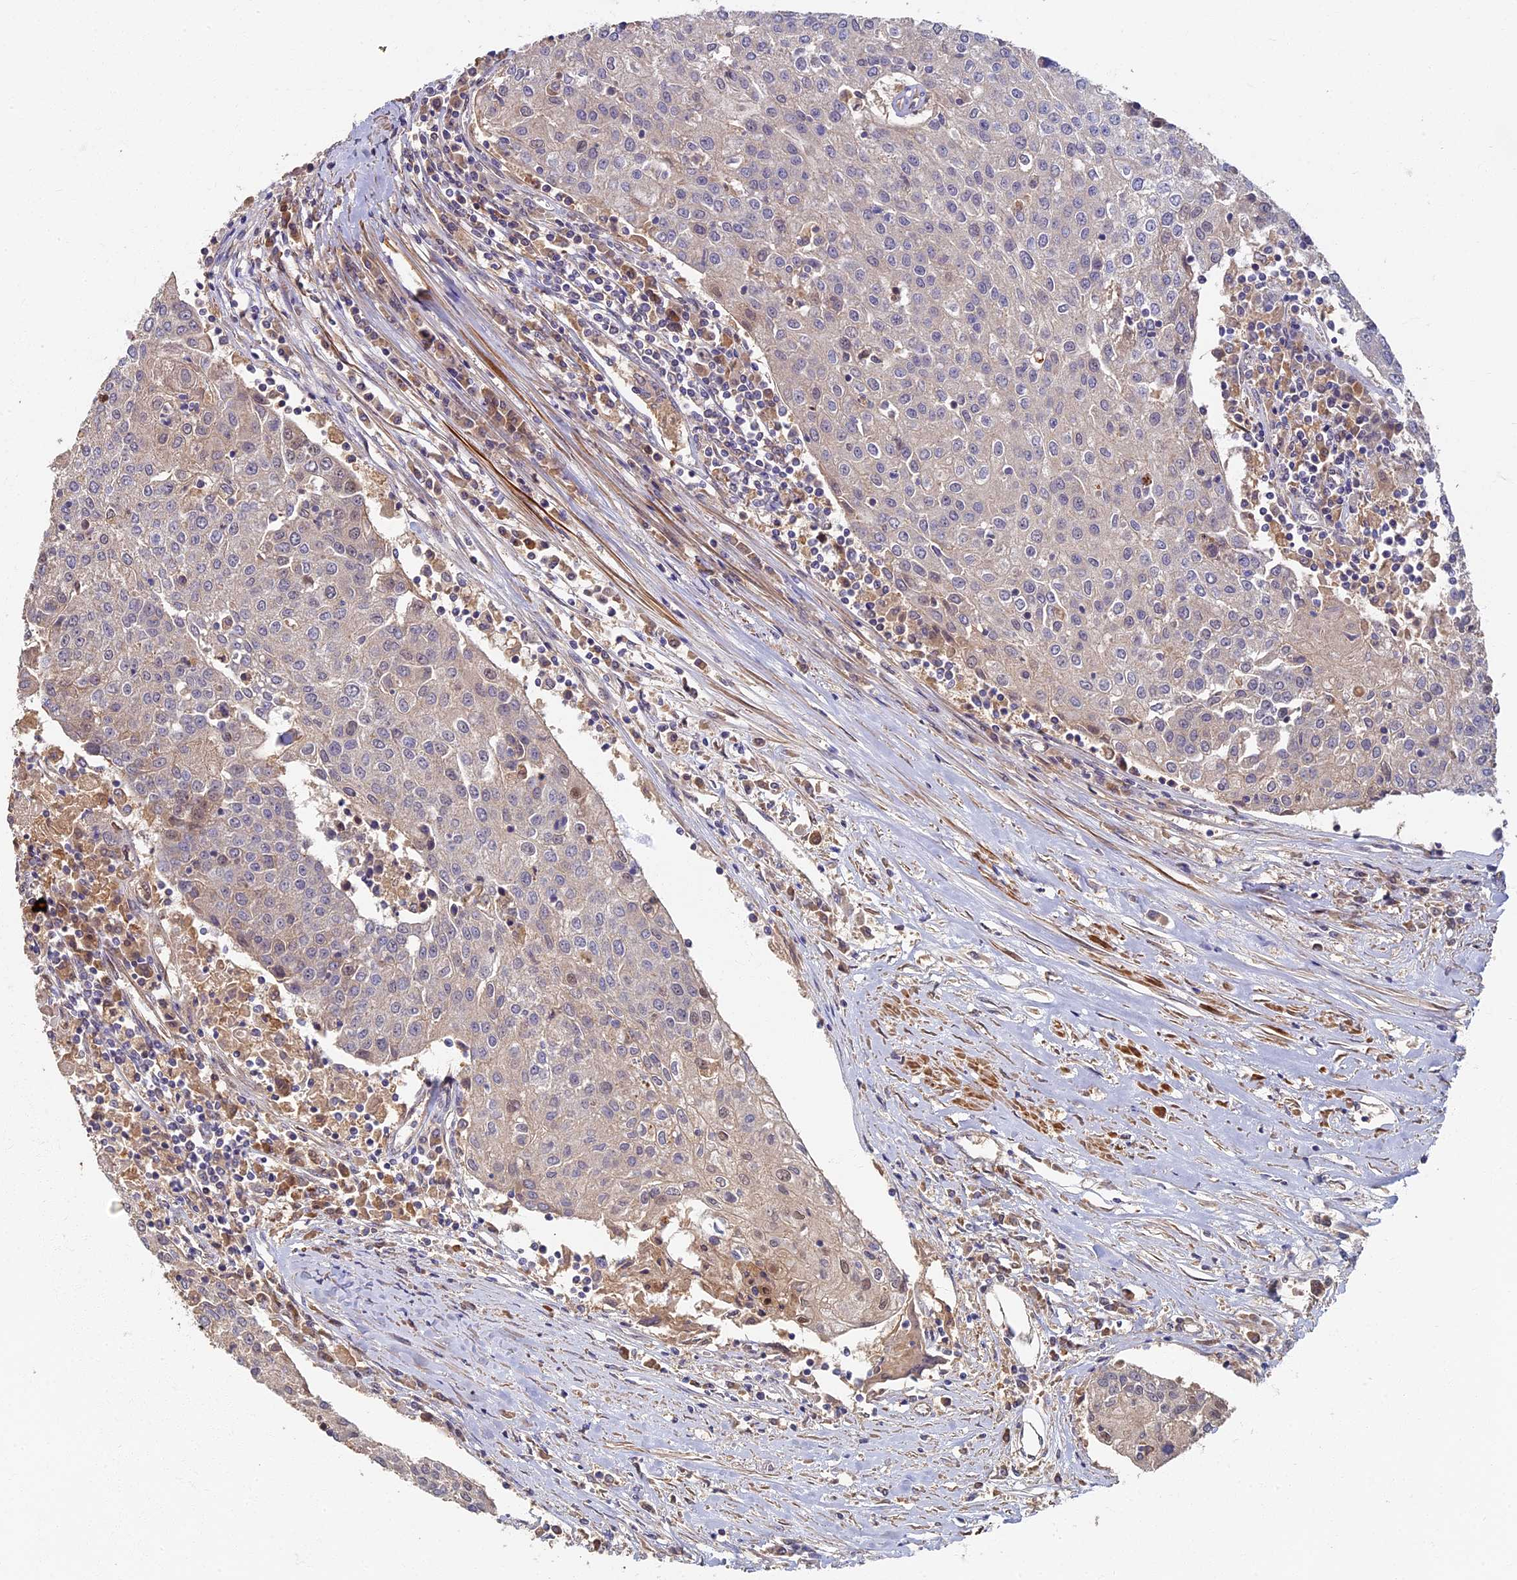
{"staining": {"intensity": "moderate", "quantity": "<25%", "location": "nuclear"}, "tissue": "urothelial cancer", "cell_type": "Tumor cells", "image_type": "cancer", "snomed": [{"axis": "morphology", "description": "Urothelial carcinoma, High grade"}, {"axis": "topography", "description": "Urinary bladder"}], "caption": "Urothelial carcinoma (high-grade) stained with immunohistochemistry shows moderate nuclear positivity in approximately <25% of tumor cells.", "gene": "RSPH3", "patient": {"sex": "female", "age": 85}}